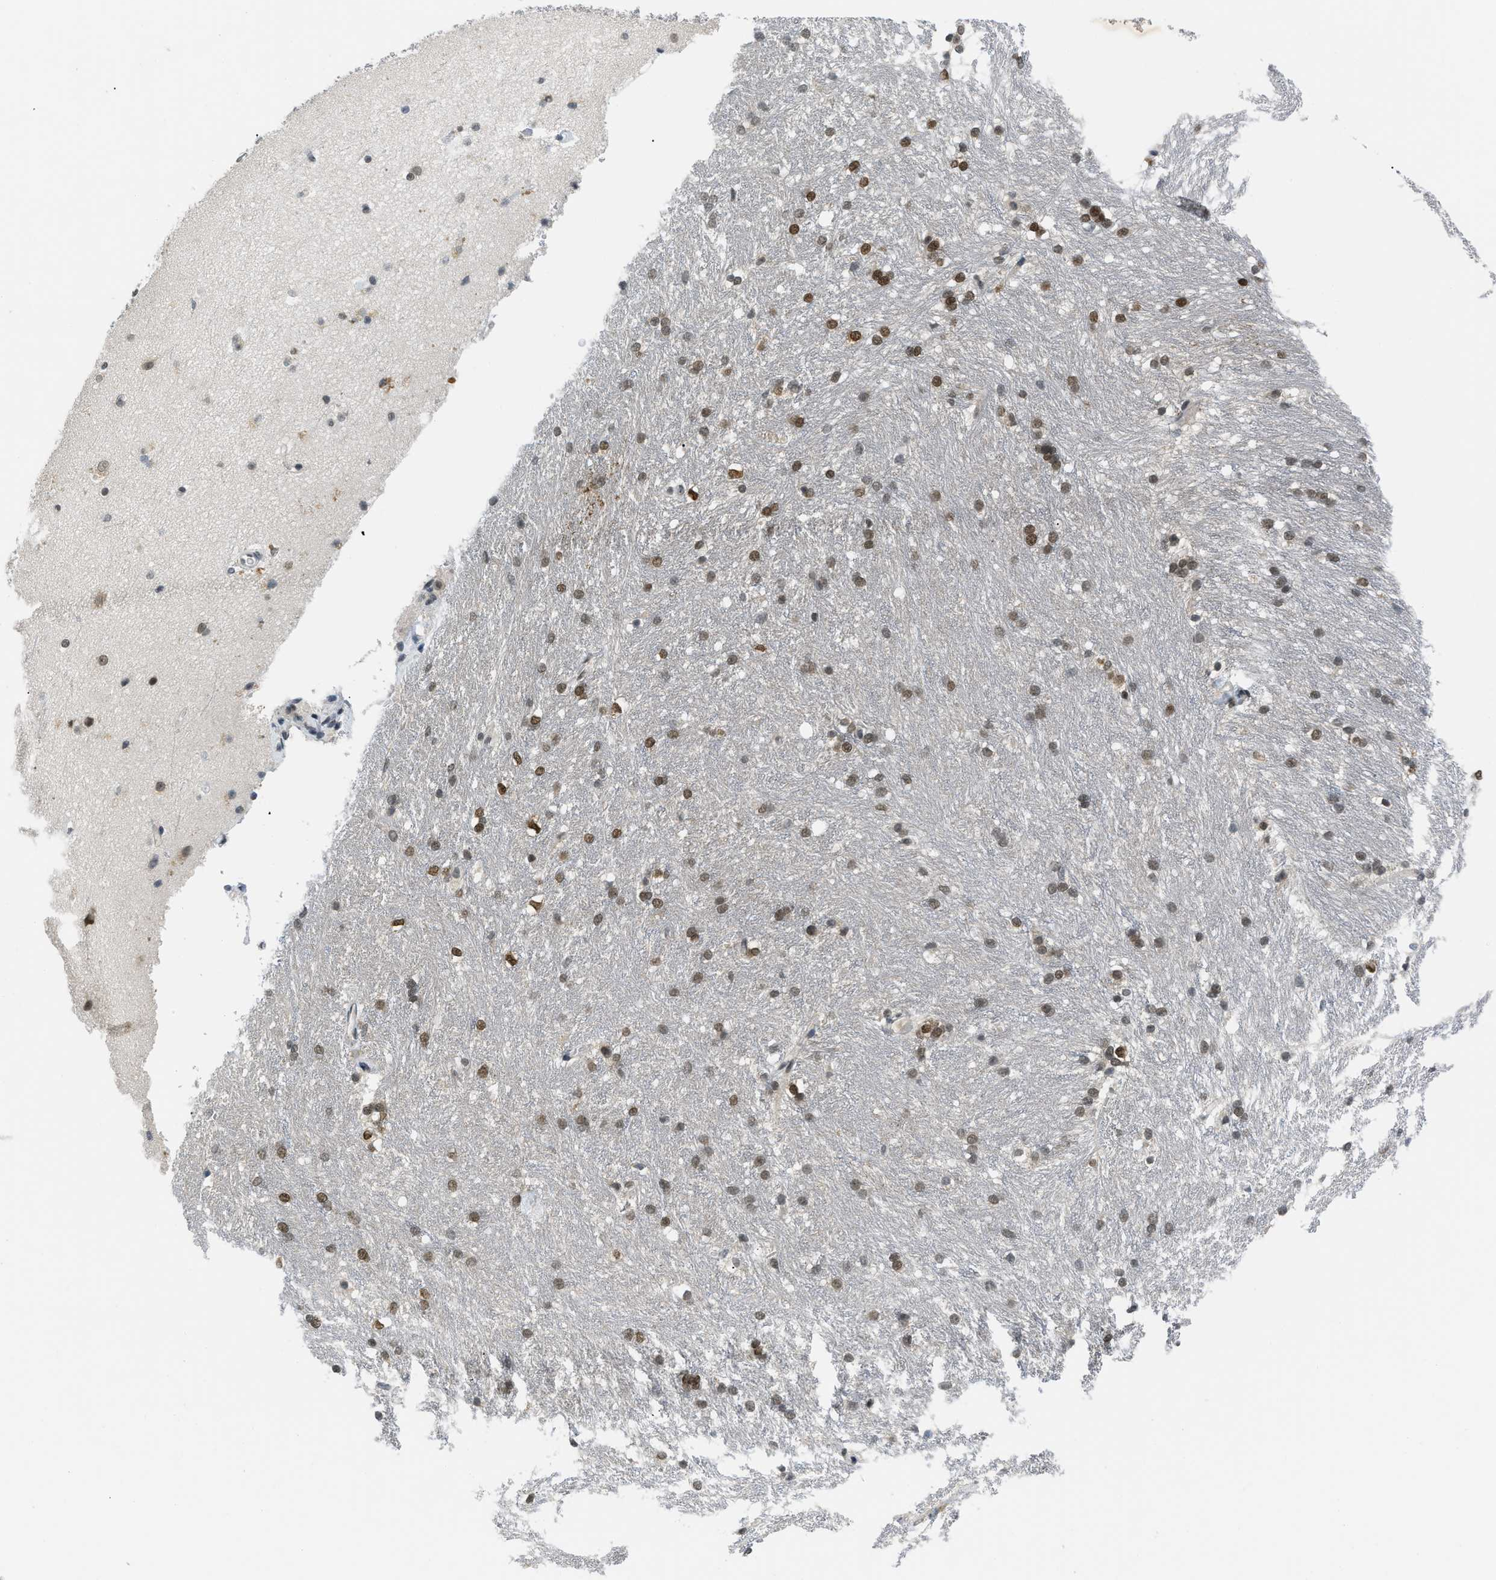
{"staining": {"intensity": "strong", "quantity": "25%-75%", "location": "nuclear"}, "tissue": "caudate", "cell_type": "Glial cells", "image_type": "normal", "snomed": [{"axis": "morphology", "description": "Normal tissue, NOS"}, {"axis": "topography", "description": "Lateral ventricle wall"}], "caption": "Normal caudate reveals strong nuclear expression in about 25%-75% of glial cells, visualized by immunohistochemistry. (brown staining indicates protein expression, while blue staining denotes nuclei).", "gene": "MZF1", "patient": {"sex": "female", "age": 19}}